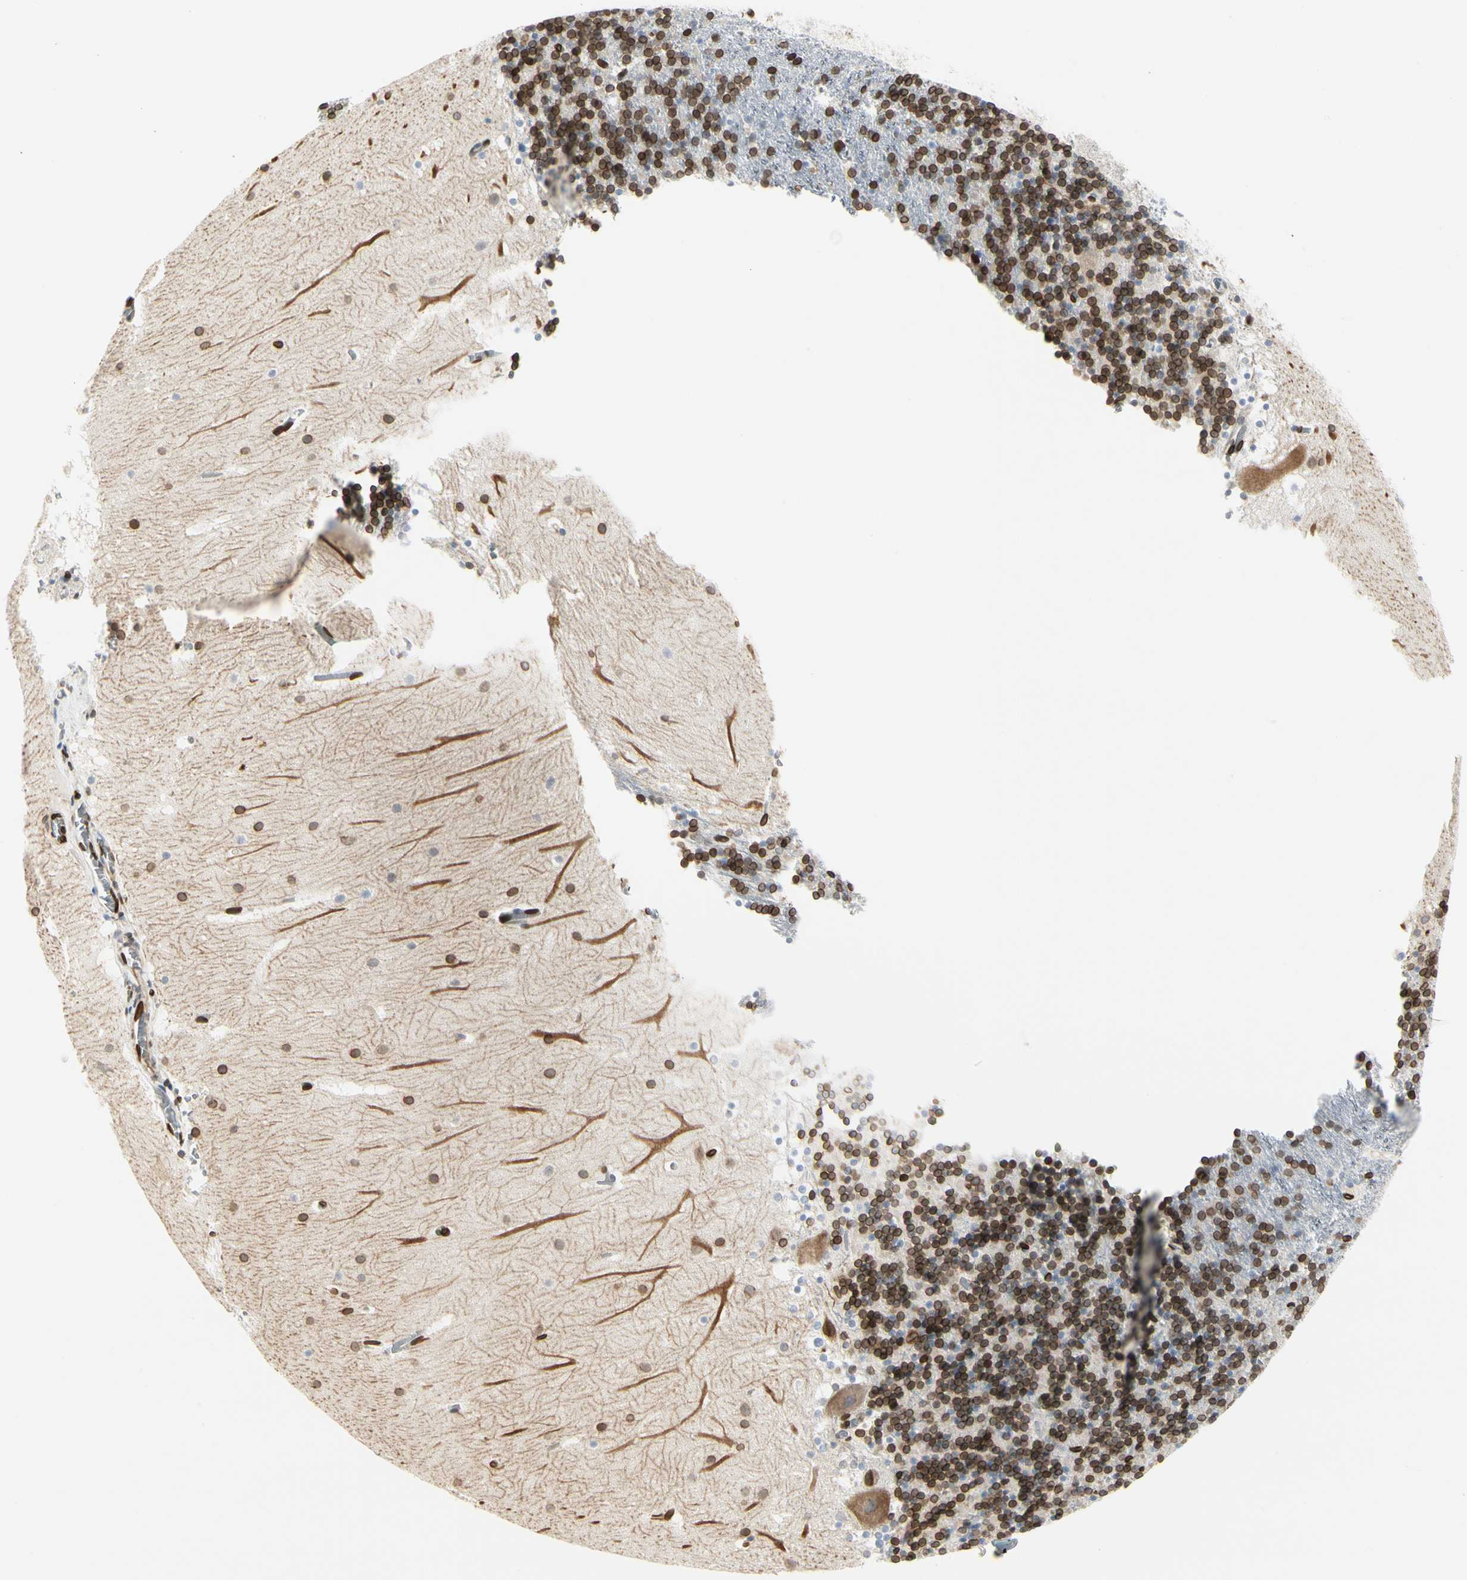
{"staining": {"intensity": "moderate", "quantity": ">75%", "location": "cytoplasmic/membranous,nuclear"}, "tissue": "cerebellum", "cell_type": "Cells in granular layer", "image_type": "normal", "snomed": [{"axis": "morphology", "description": "Normal tissue, NOS"}, {"axis": "topography", "description": "Cerebellum"}], "caption": "A medium amount of moderate cytoplasmic/membranous,nuclear staining is seen in about >75% of cells in granular layer in normal cerebellum. Immunohistochemistry (ihc) stains the protein of interest in brown and the nuclei are stained blue.", "gene": "TMPO", "patient": {"sex": "male", "age": 45}}